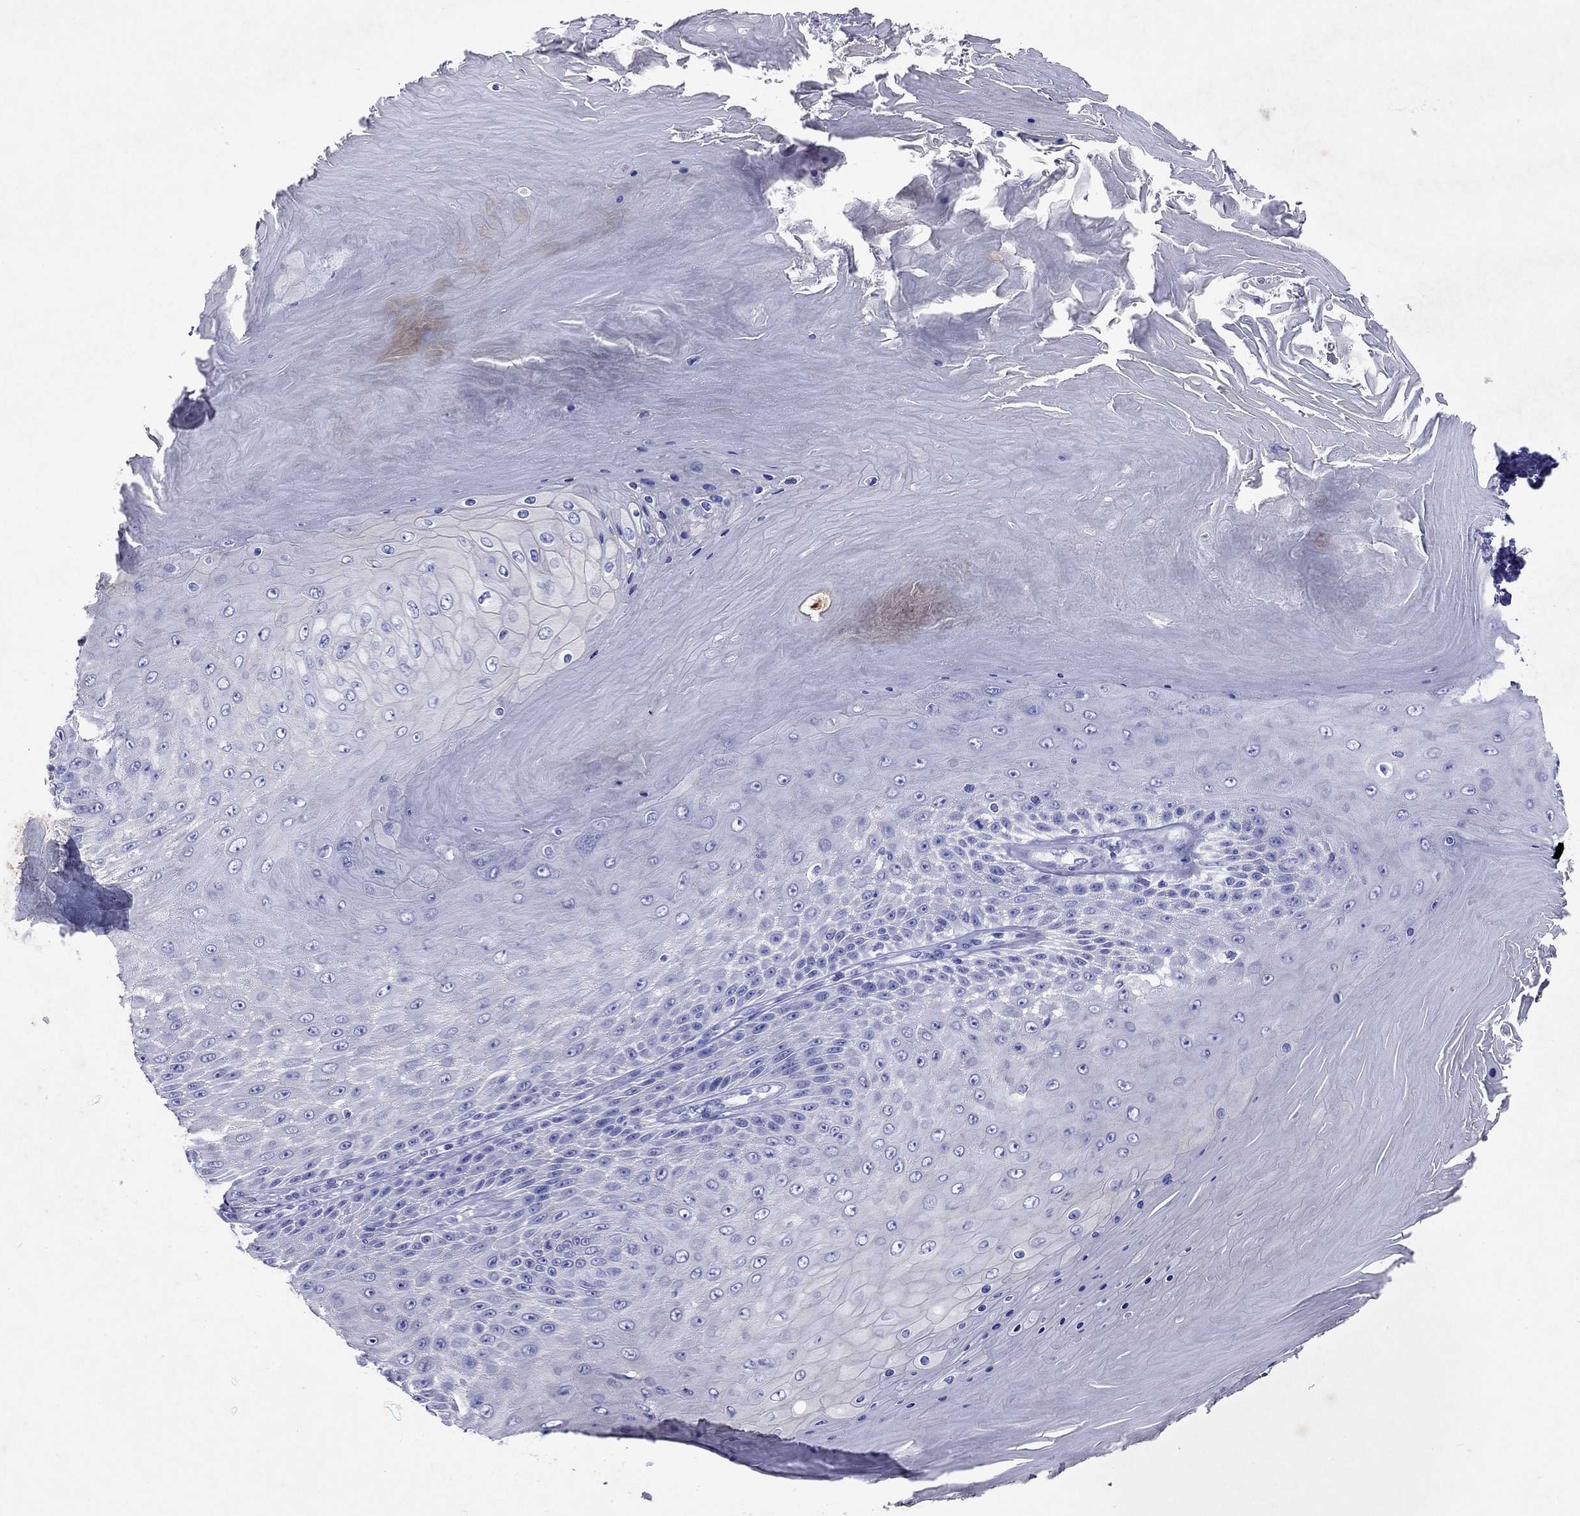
{"staining": {"intensity": "negative", "quantity": "none", "location": "none"}, "tissue": "skin cancer", "cell_type": "Tumor cells", "image_type": "cancer", "snomed": [{"axis": "morphology", "description": "Squamous cell carcinoma, NOS"}, {"axis": "topography", "description": "Skin"}], "caption": "Photomicrograph shows no protein staining in tumor cells of skin cancer tissue. Nuclei are stained in blue.", "gene": "ARMC12", "patient": {"sex": "male", "age": 62}}